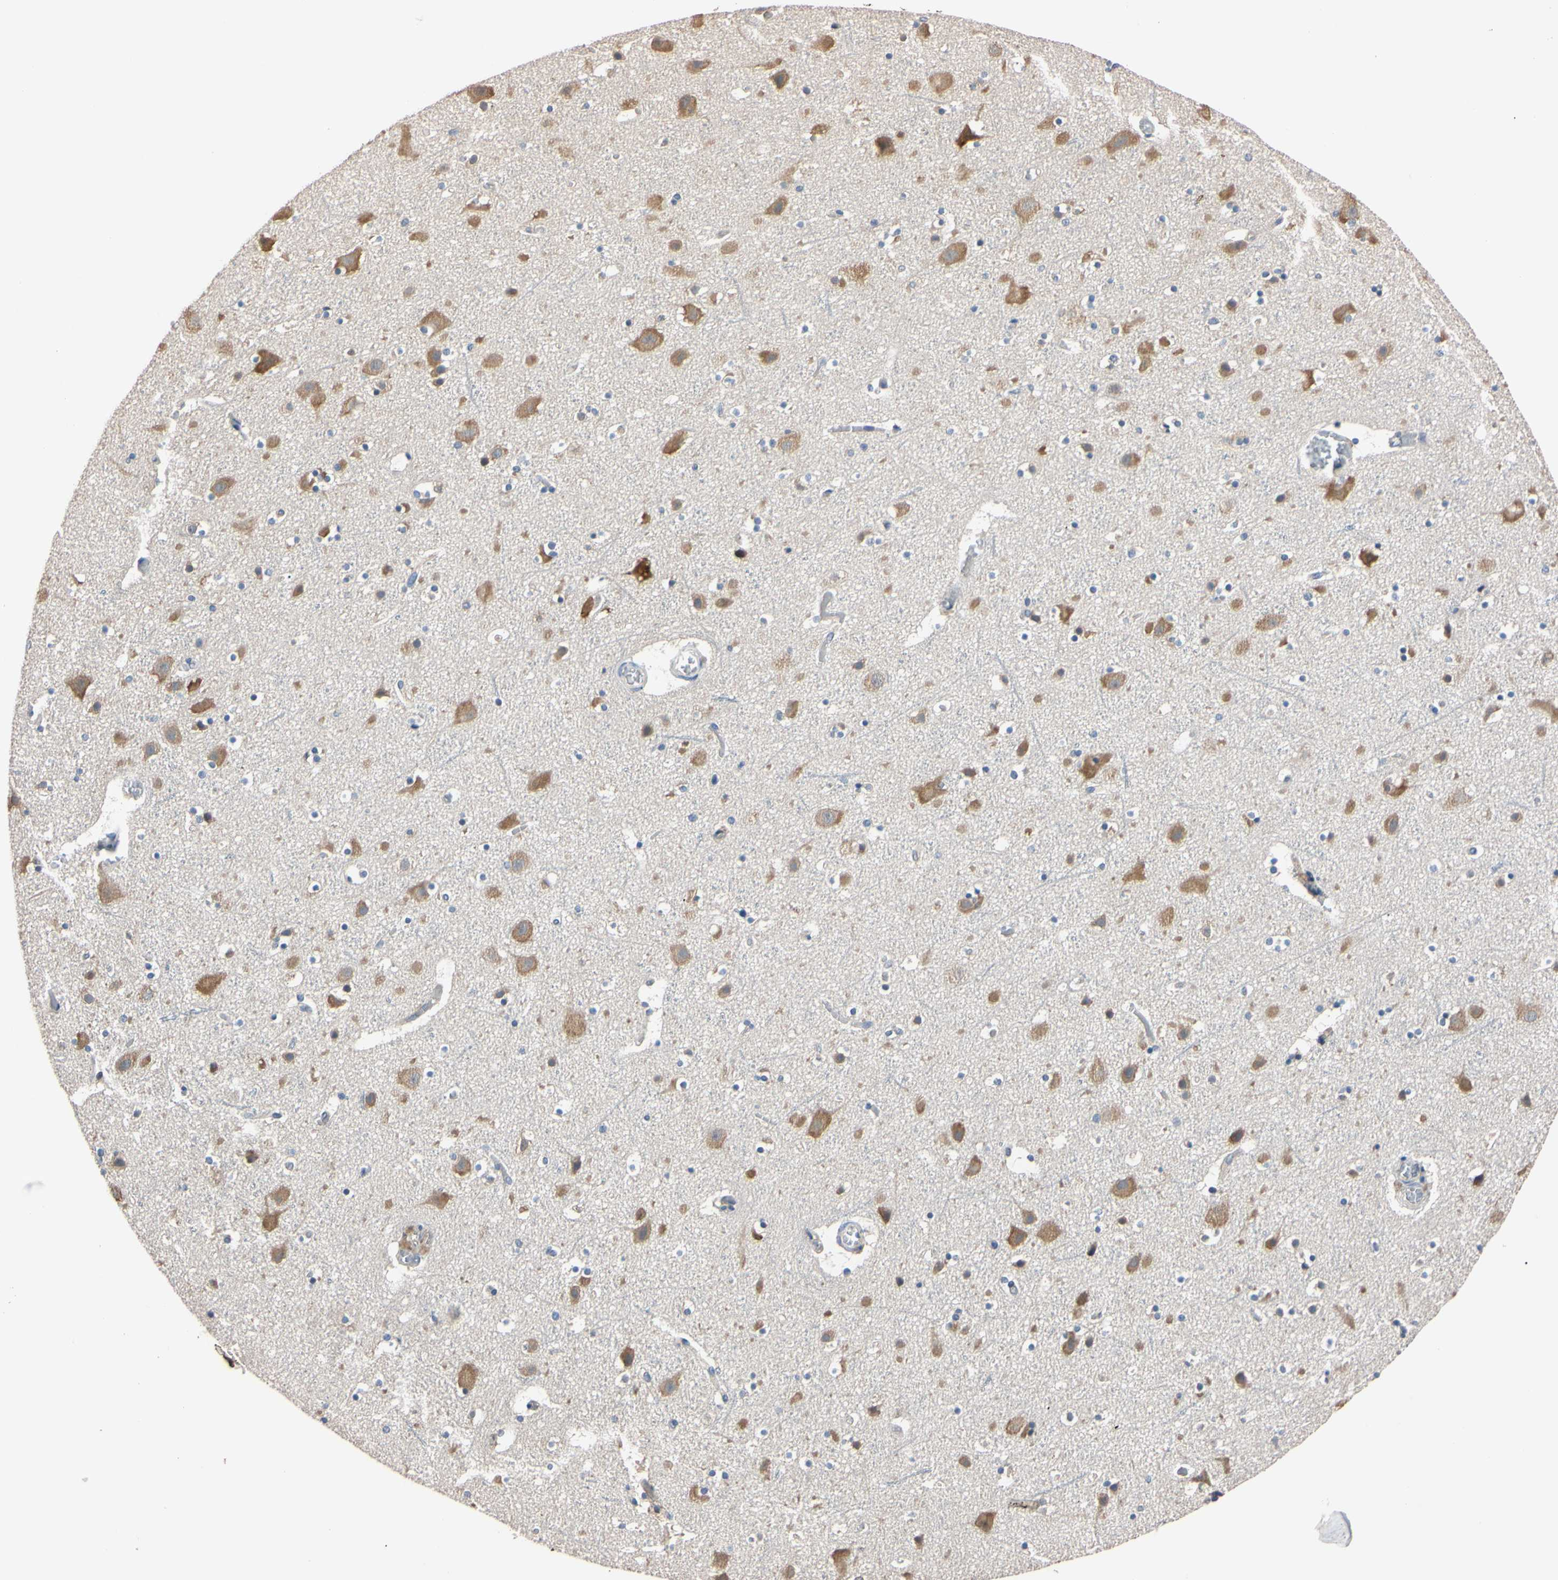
{"staining": {"intensity": "negative", "quantity": "none", "location": "none"}, "tissue": "cerebral cortex", "cell_type": "Endothelial cells", "image_type": "normal", "snomed": [{"axis": "morphology", "description": "Normal tissue, NOS"}, {"axis": "topography", "description": "Cerebral cortex"}], "caption": "Immunohistochemistry (IHC) micrograph of benign cerebral cortex: human cerebral cortex stained with DAB displays no significant protein staining in endothelial cells.", "gene": "RARS1", "patient": {"sex": "male", "age": 45}}